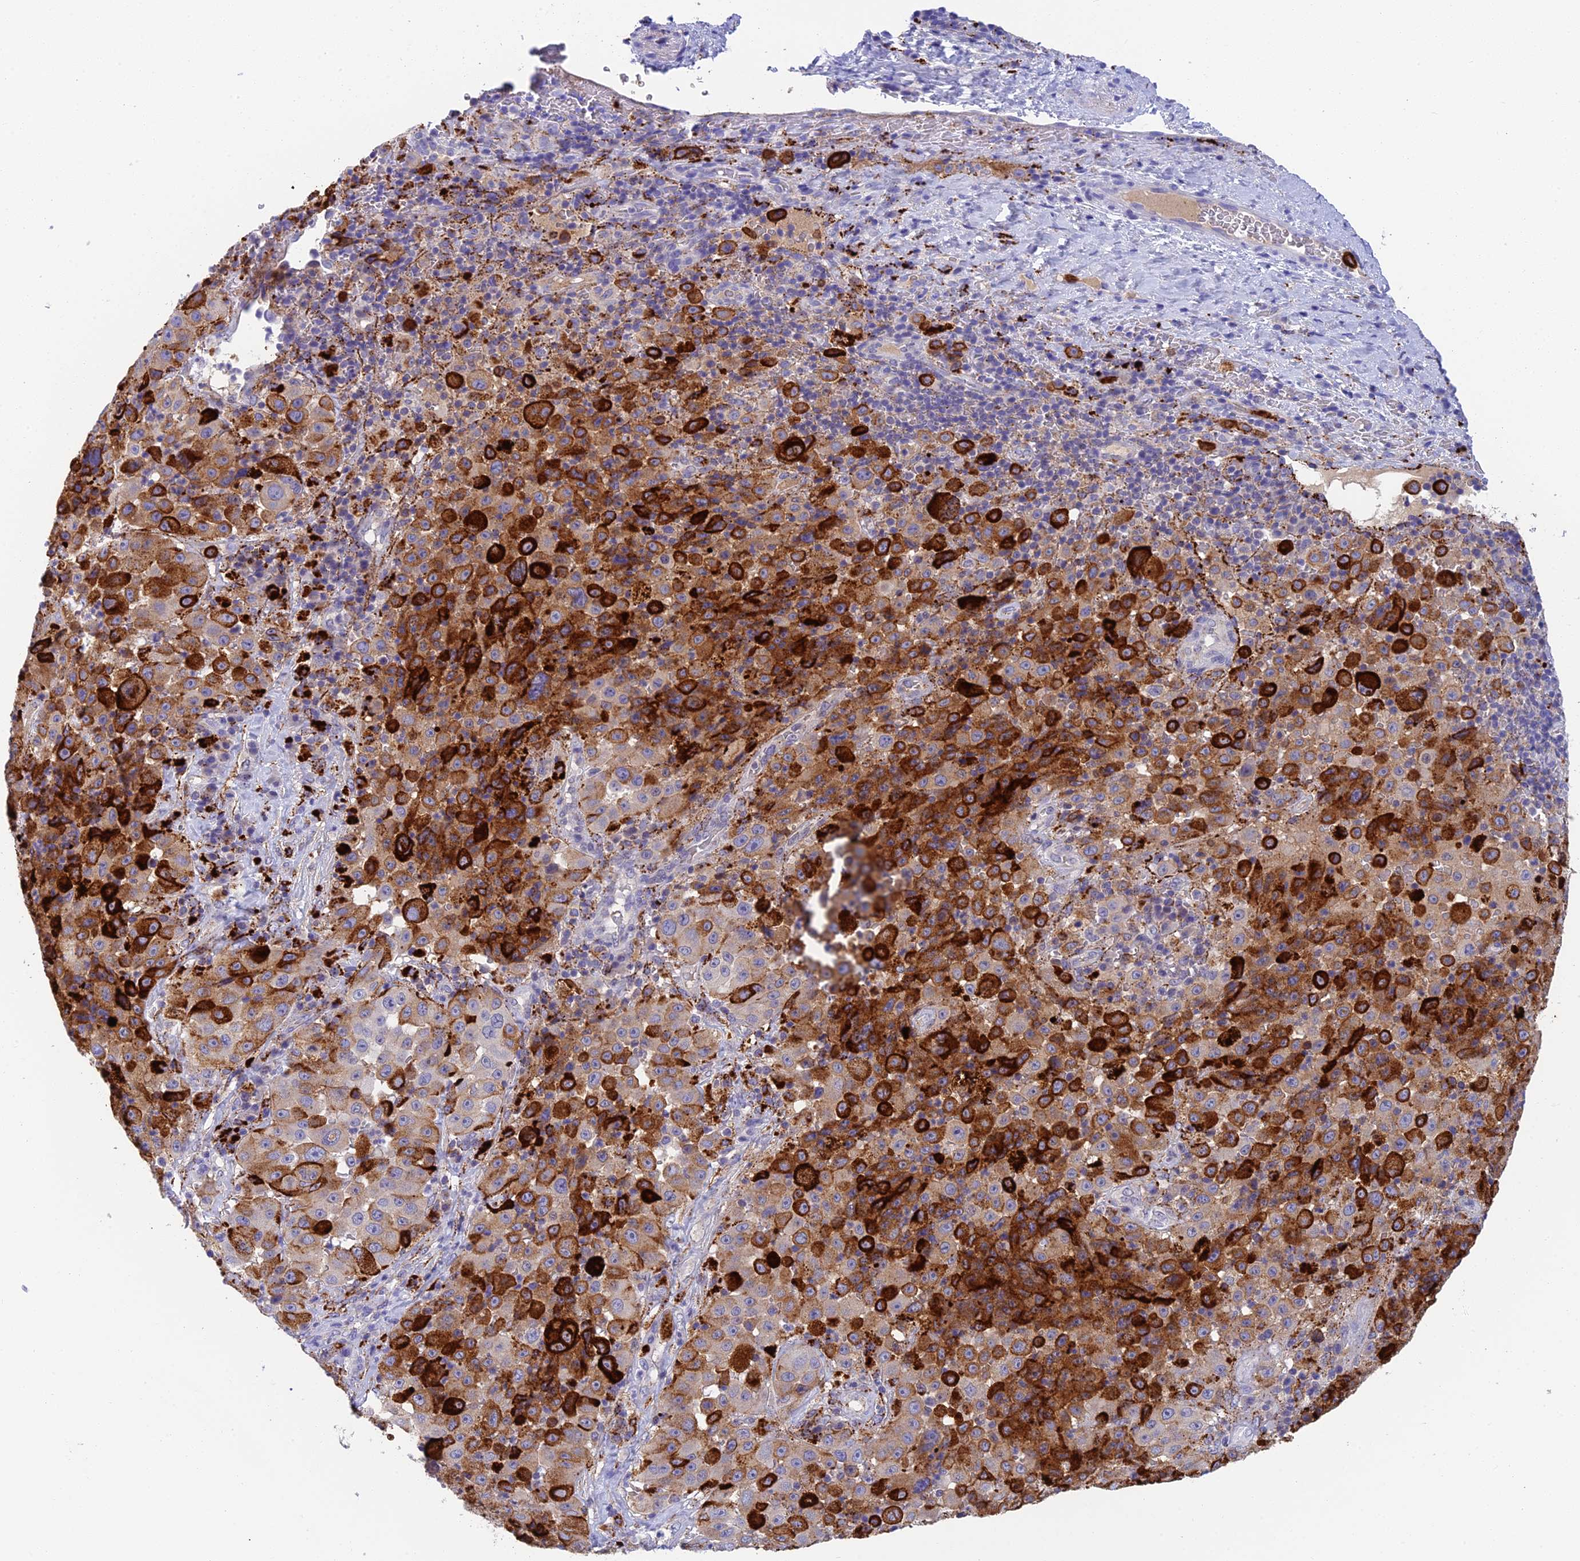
{"staining": {"intensity": "strong", "quantity": "25%-75%", "location": "cytoplasmic/membranous"}, "tissue": "melanoma", "cell_type": "Tumor cells", "image_type": "cancer", "snomed": [{"axis": "morphology", "description": "Malignant melanoma, Metastatic site"}, {"axis": "topography", "description": "Lymph node"}], "caption": "A brown stain labels strong cytoplasmic/membranous positivity of a protein in melanoma tumor cells. Immunohistochemistry stains the protein in brown and the nuclei are stained blue.", "gene": "ADAMTS13", "patient": {"sex": "male", "age": 62}}